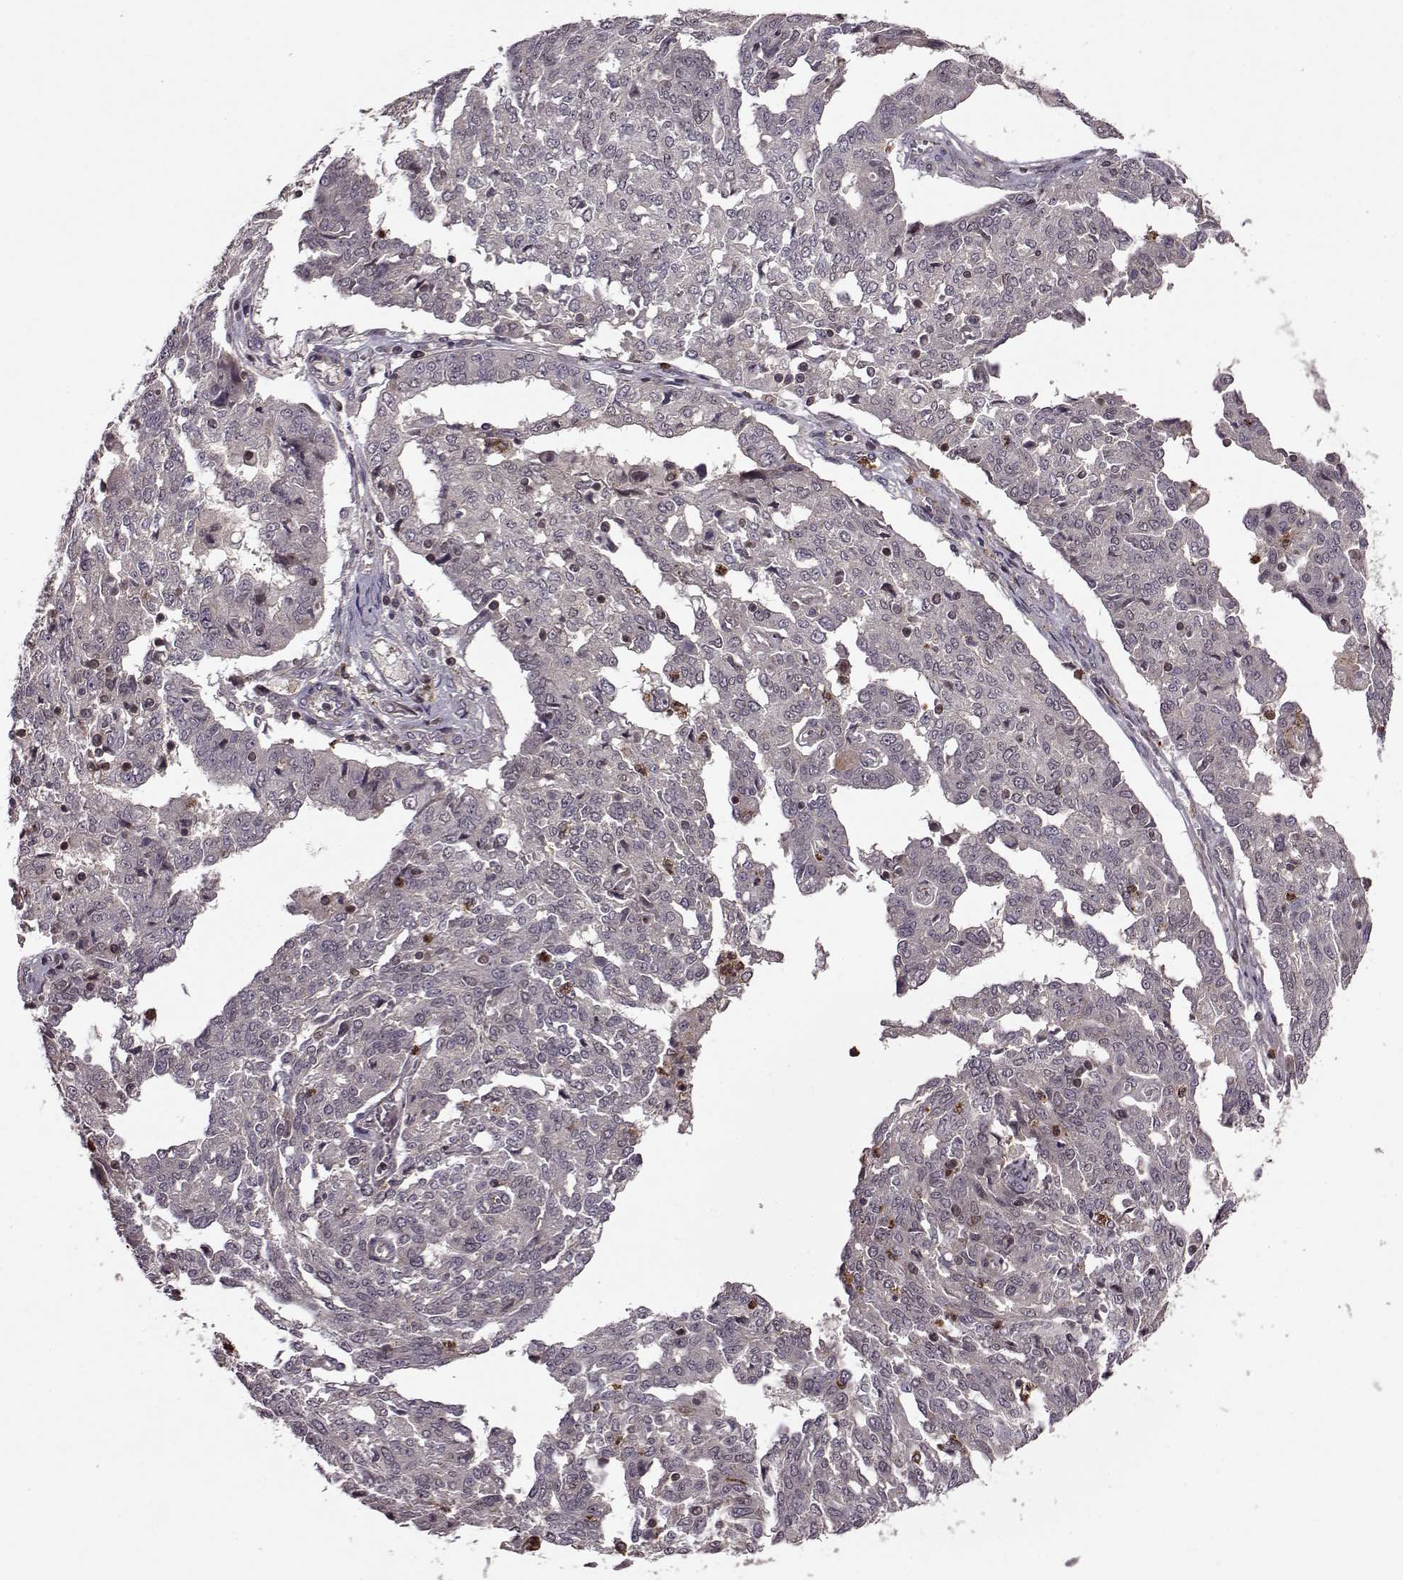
{"staining": {"intensity": "negative", "quantity": "none", "location": "none"}, "tissue": "ovarian cancer", "cell_type": "Tumor cells", "image_type": "cancer", "snomed": [{"axis": "morphology", "description": "Cystadenocarcinoma, serous, NOS"}, {"axis": "topography", "description": "Ovary"}], "caption": "Photomicrograph shows no significant protein expression in tumor cells of serous cystadenocarcinoma (ovarian). The staining was performed using DAB (3,3'-diaminobenzidine) to visualize the protein expression in brown, while the nuclei were stained in blue with hematoxylin (Magnification: 20x).", "gene": "TRMU", "patient": {"sex": "female", "age": 67}}